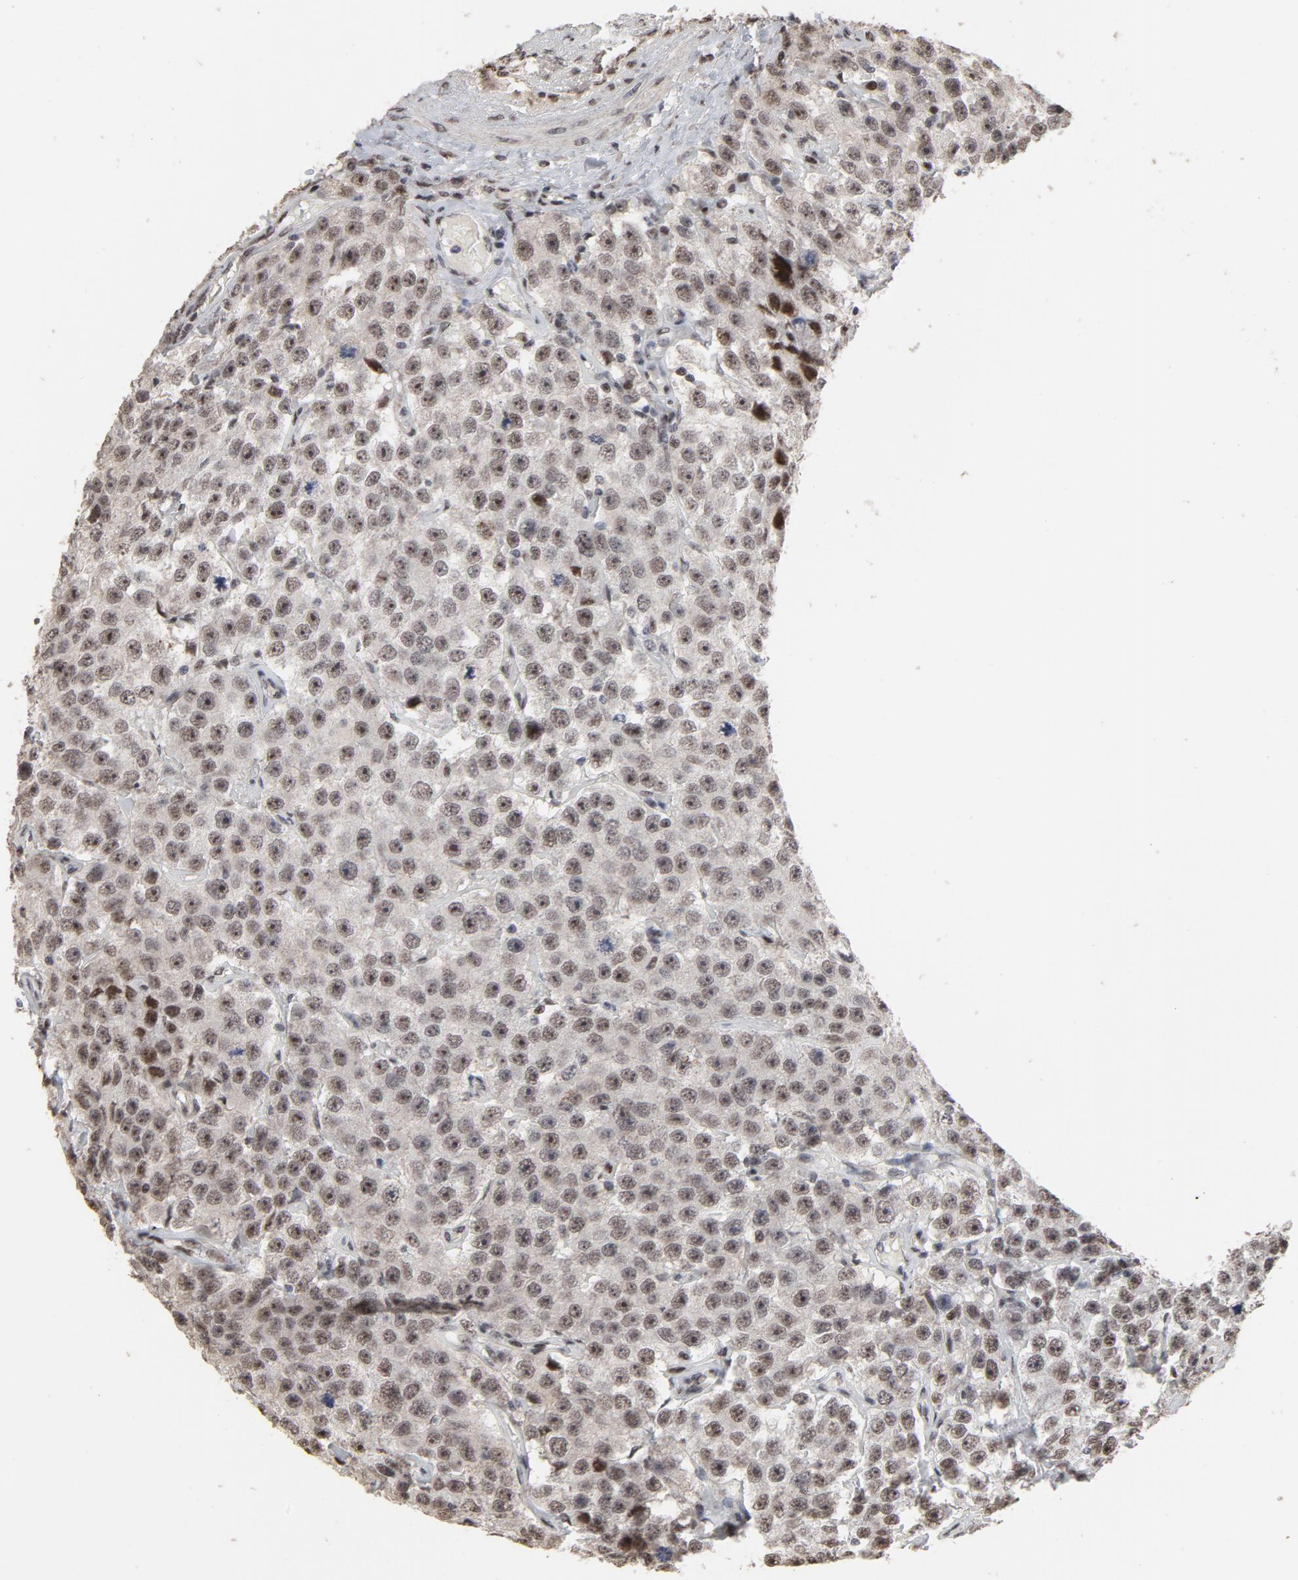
{"staining": {"intensity": "moderate", "quantity": ">75%", "location": "nuclear"}, "tissue": "testis cancer", "cell_type": "Tumor cells", "image_type": "cancer", "snomed": [{"axis": "morphology", "description": "Seminoma, NOS"}, {"axis": "topography", "description": "Testis"}], "caption": "There is medium levels of moderate nuclear staining in tumor cells of testis cancer, as demonstrated by immunohistochemical staining (brown color).", "gene": "TP53RK", "patient": {"sex": "male", "age": 52}}